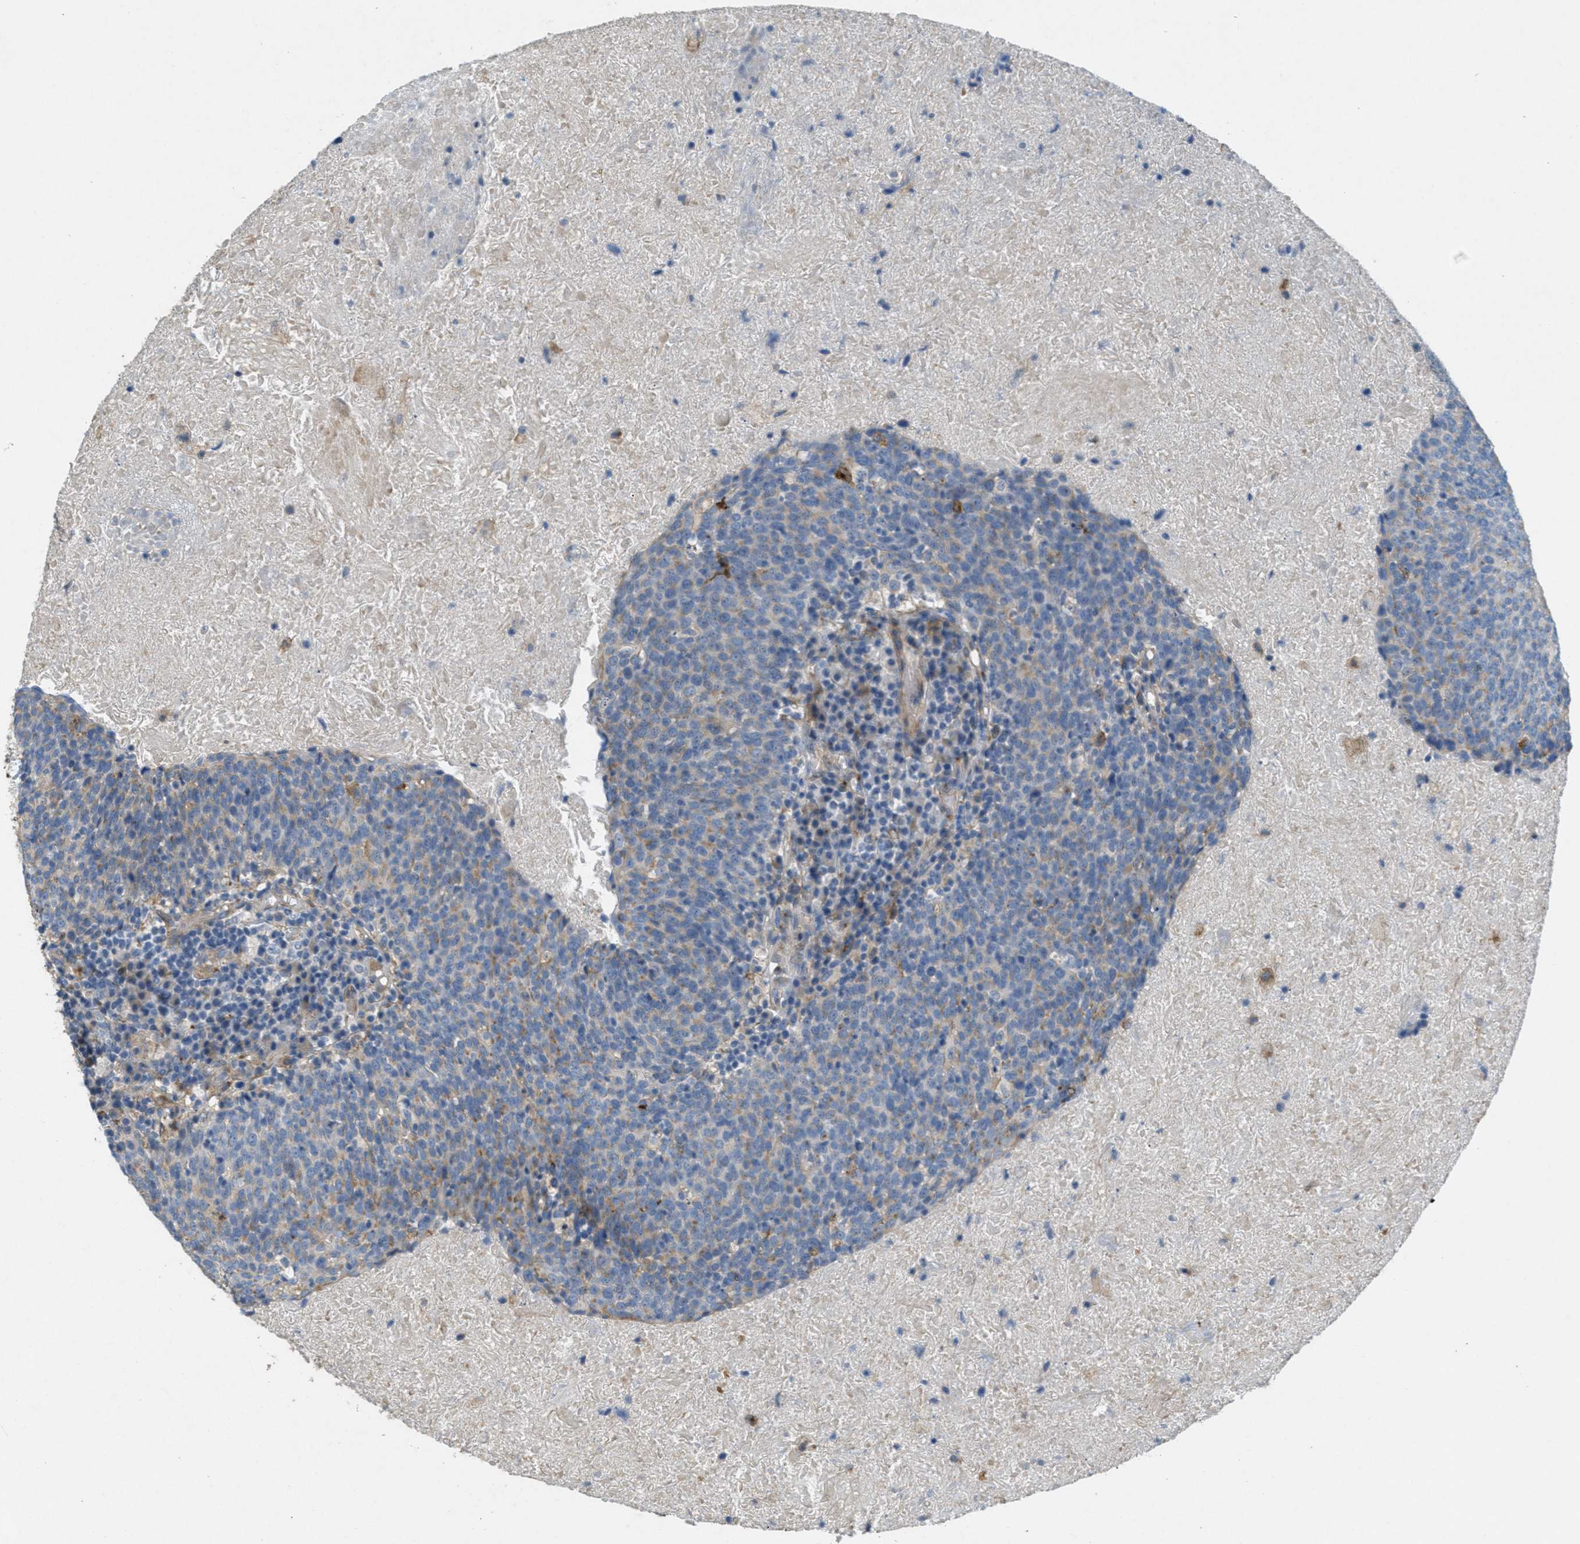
{"staining": {"intensity": "weak", "quantity": "<25%", "location": "cytoplasmic/membranous"}, "tissue": "head and neck cancer", "cell_type": "Tumor cells", "image_type": "cancer", "snomed": [{"axis": "morphology", "description": "Squamous cell carcinoma, NOS"}, {"axis": "morphology", "description": "Squamous cell carcinoma, metastatic, NOS"}, {"axis": "topography", "description": "Lymph node"}, {"axis": "topography", "description": "Head-Neck"}], "caption": "Tumor cells are negative for brown protein staining in head and neck cancer.", "gene": "ADCY5", "patient": {"sex": "male", "age": 62}}